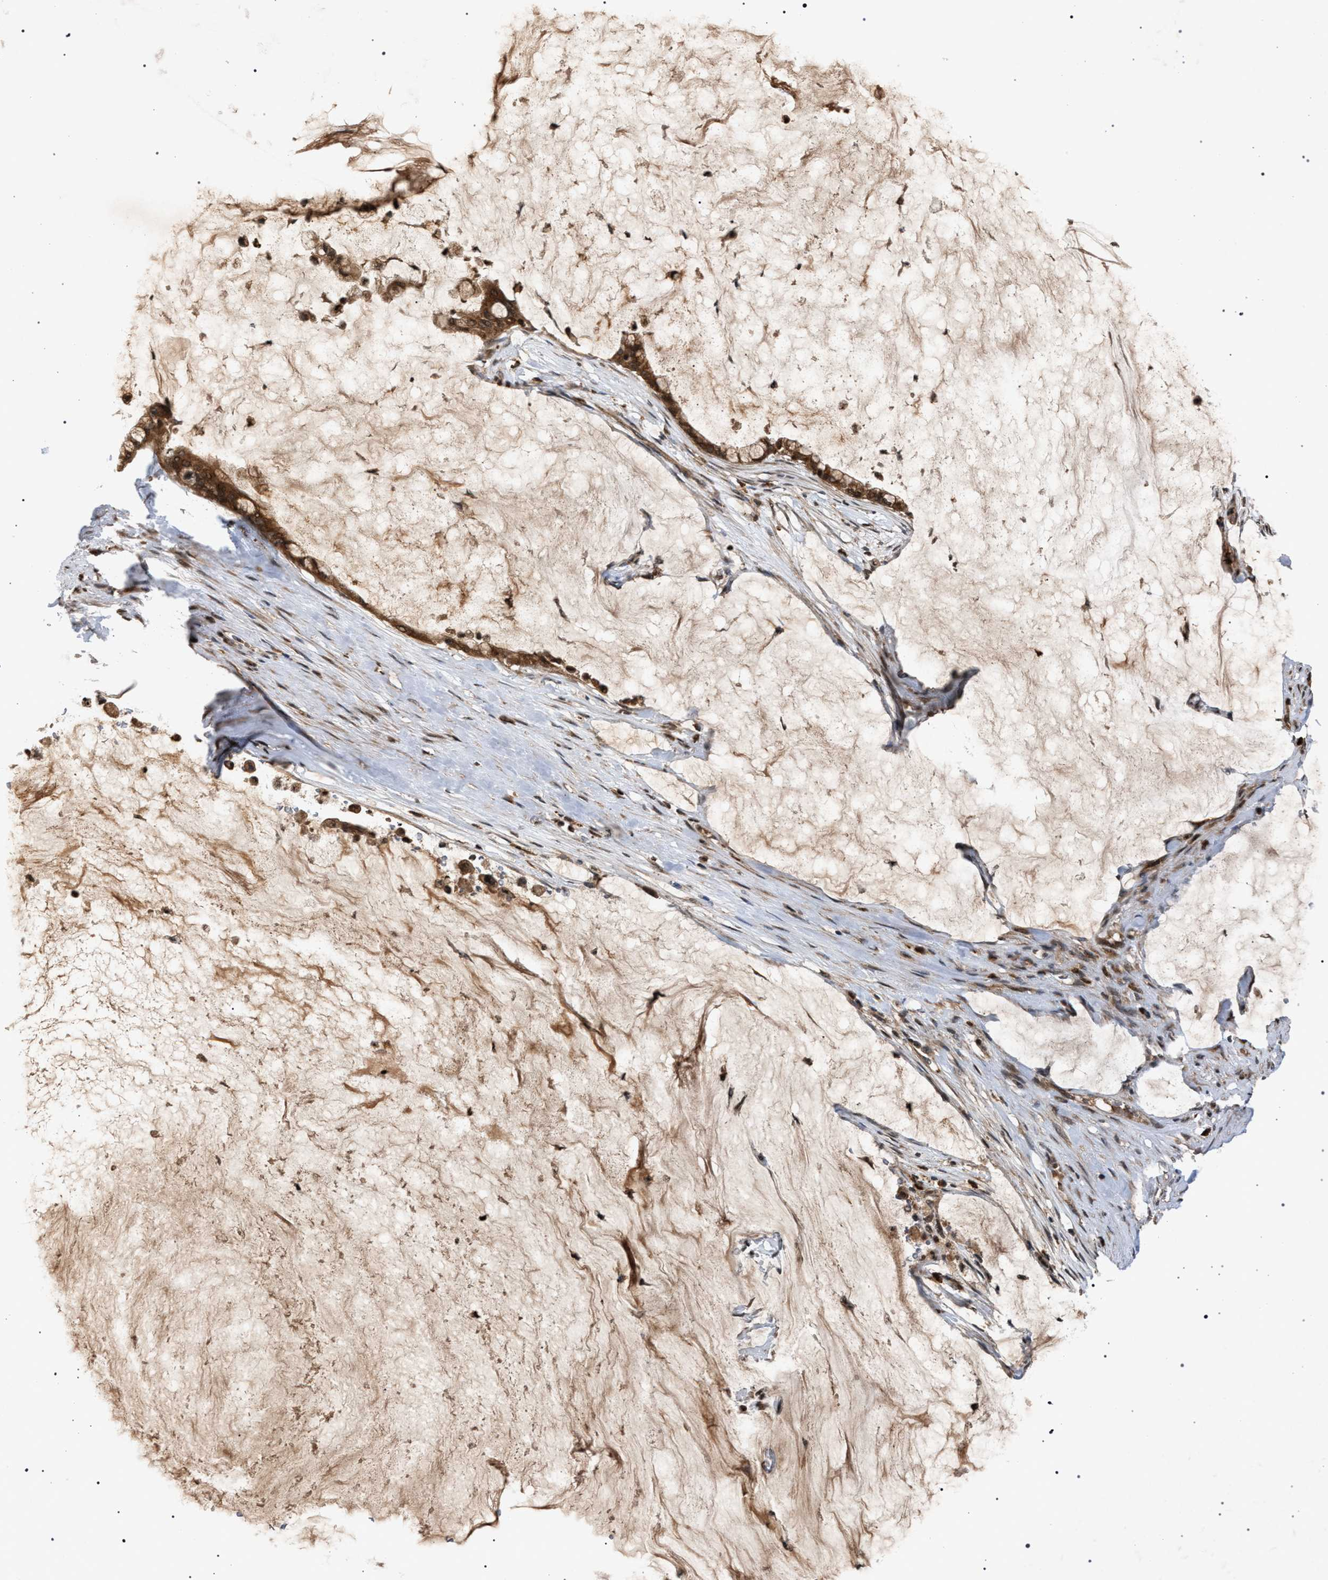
{"staining": {"intensity": "strong", "quantity": ">75%", "location": "cytoplasmic/membranous"}, "tissue": "pancreatic cancer", "cell_type": "Tumor cells", "image_type": "cancer", "snomed": [{"axis": "morphology", "description": "Adenocarcinoma, NOS"}, {"axis": "topography", "description": "Pancreas"}], "caption": "Immunohistochemistry (DAB) staining of human pancreatic cancer exhibits strong cytoplasmic/membranous protein staining in about >75% of tumor cells. (Stains: DAB (3,3'-diaminobenzidine) in brown, nuclei in blue, Microscopy: brightfield microscopy at high magnification).", "gene": "IRAK4", "patient": {"sex": "male", "age": 41}}